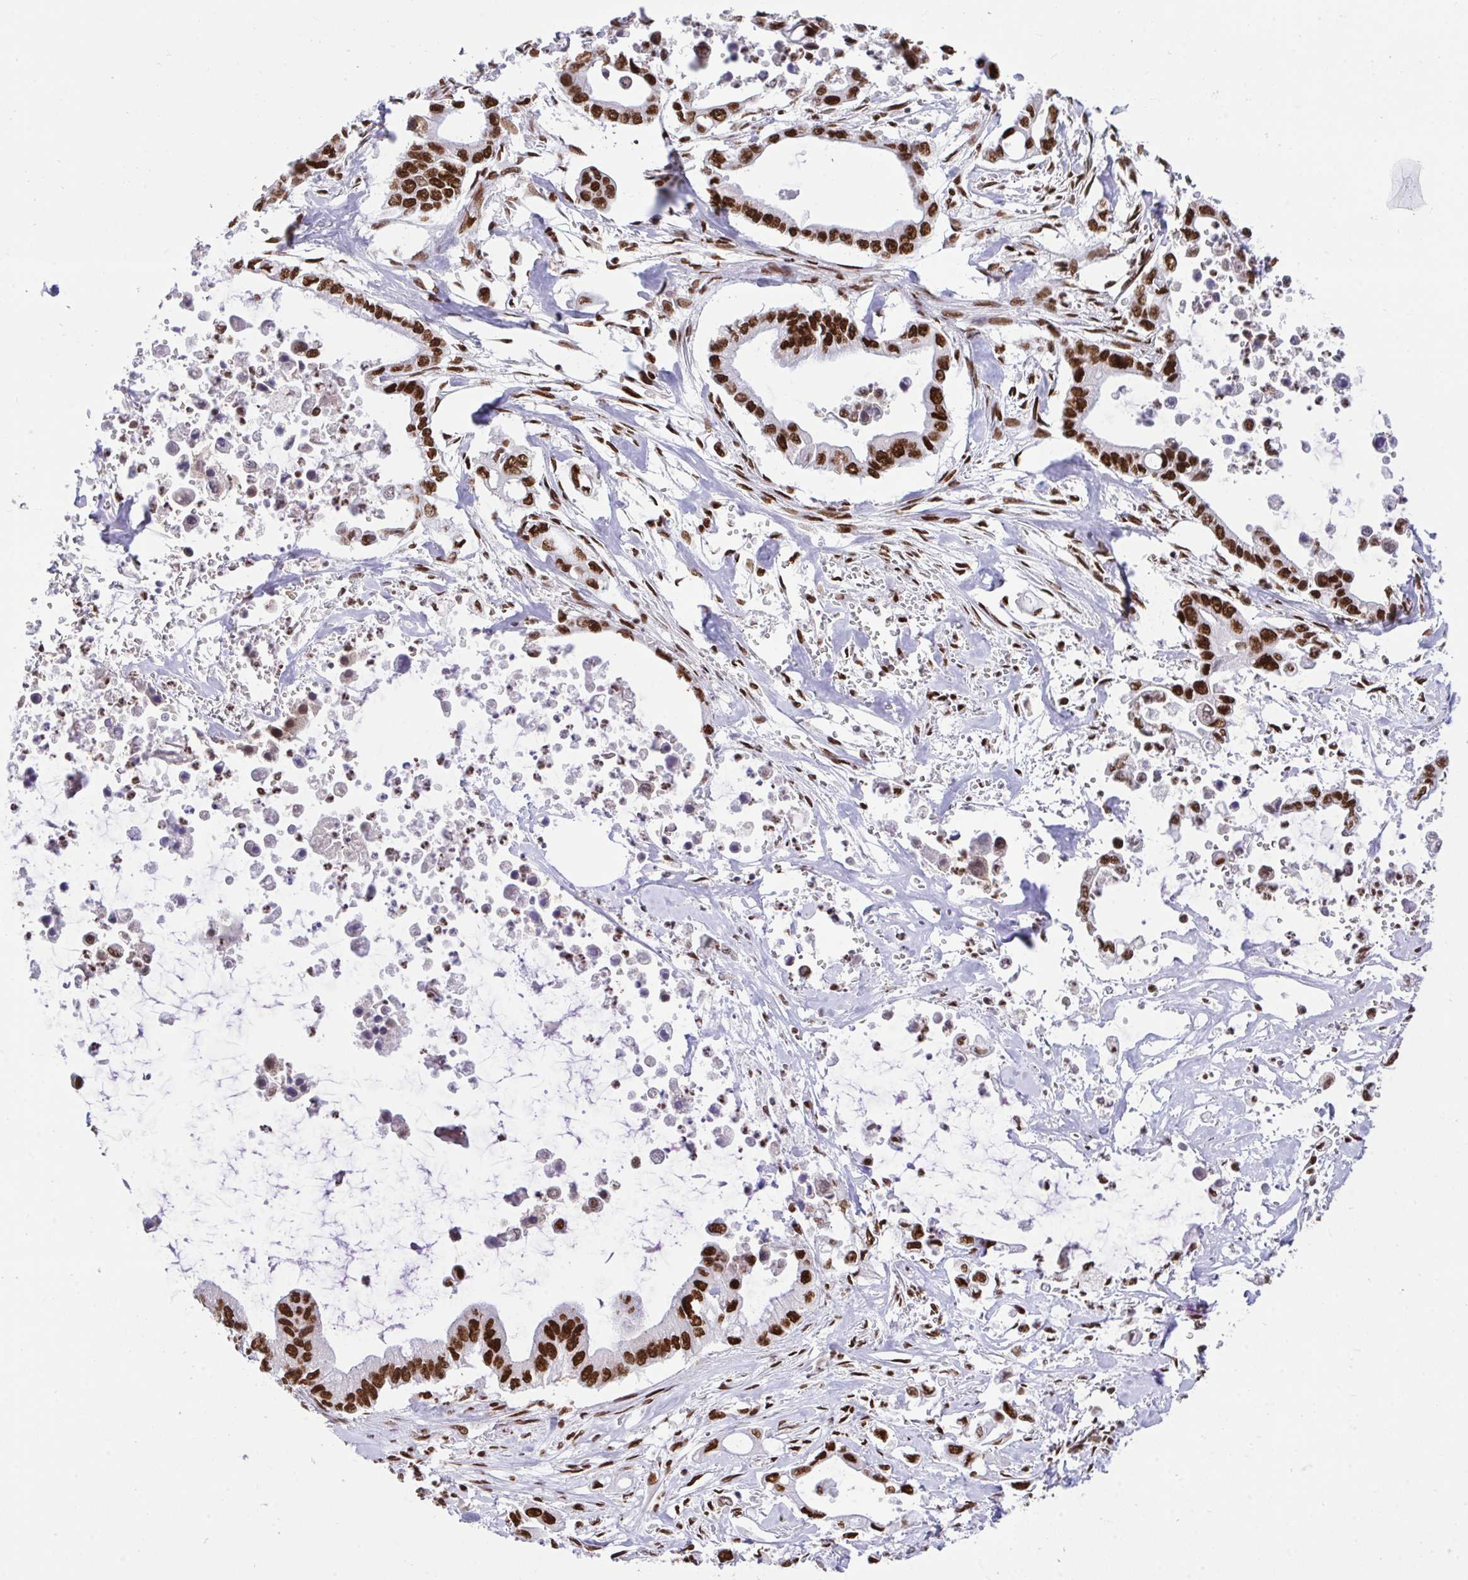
{"staining": {"intensity": "strong", "quantity": ">75%", "location": "nuclear"}, "tissue": "pancreatic cancer", "cell_type": "Tumor cells", "image_type": "cancer", "snomed": [{"axis": "morphology", "description": "Adenocarcinoma, NOS"}, {"axis": "topography", "description": "Pancreas"}], "caption": "This is a histology image of immunohistochemistry (IHC) staining of adenocarcinoma (pancreatic), which shows strong positivity in the nuclear of tumor cells.", "gene": "HNRNPL", "patient": {"sex": "male", "age": 61}}